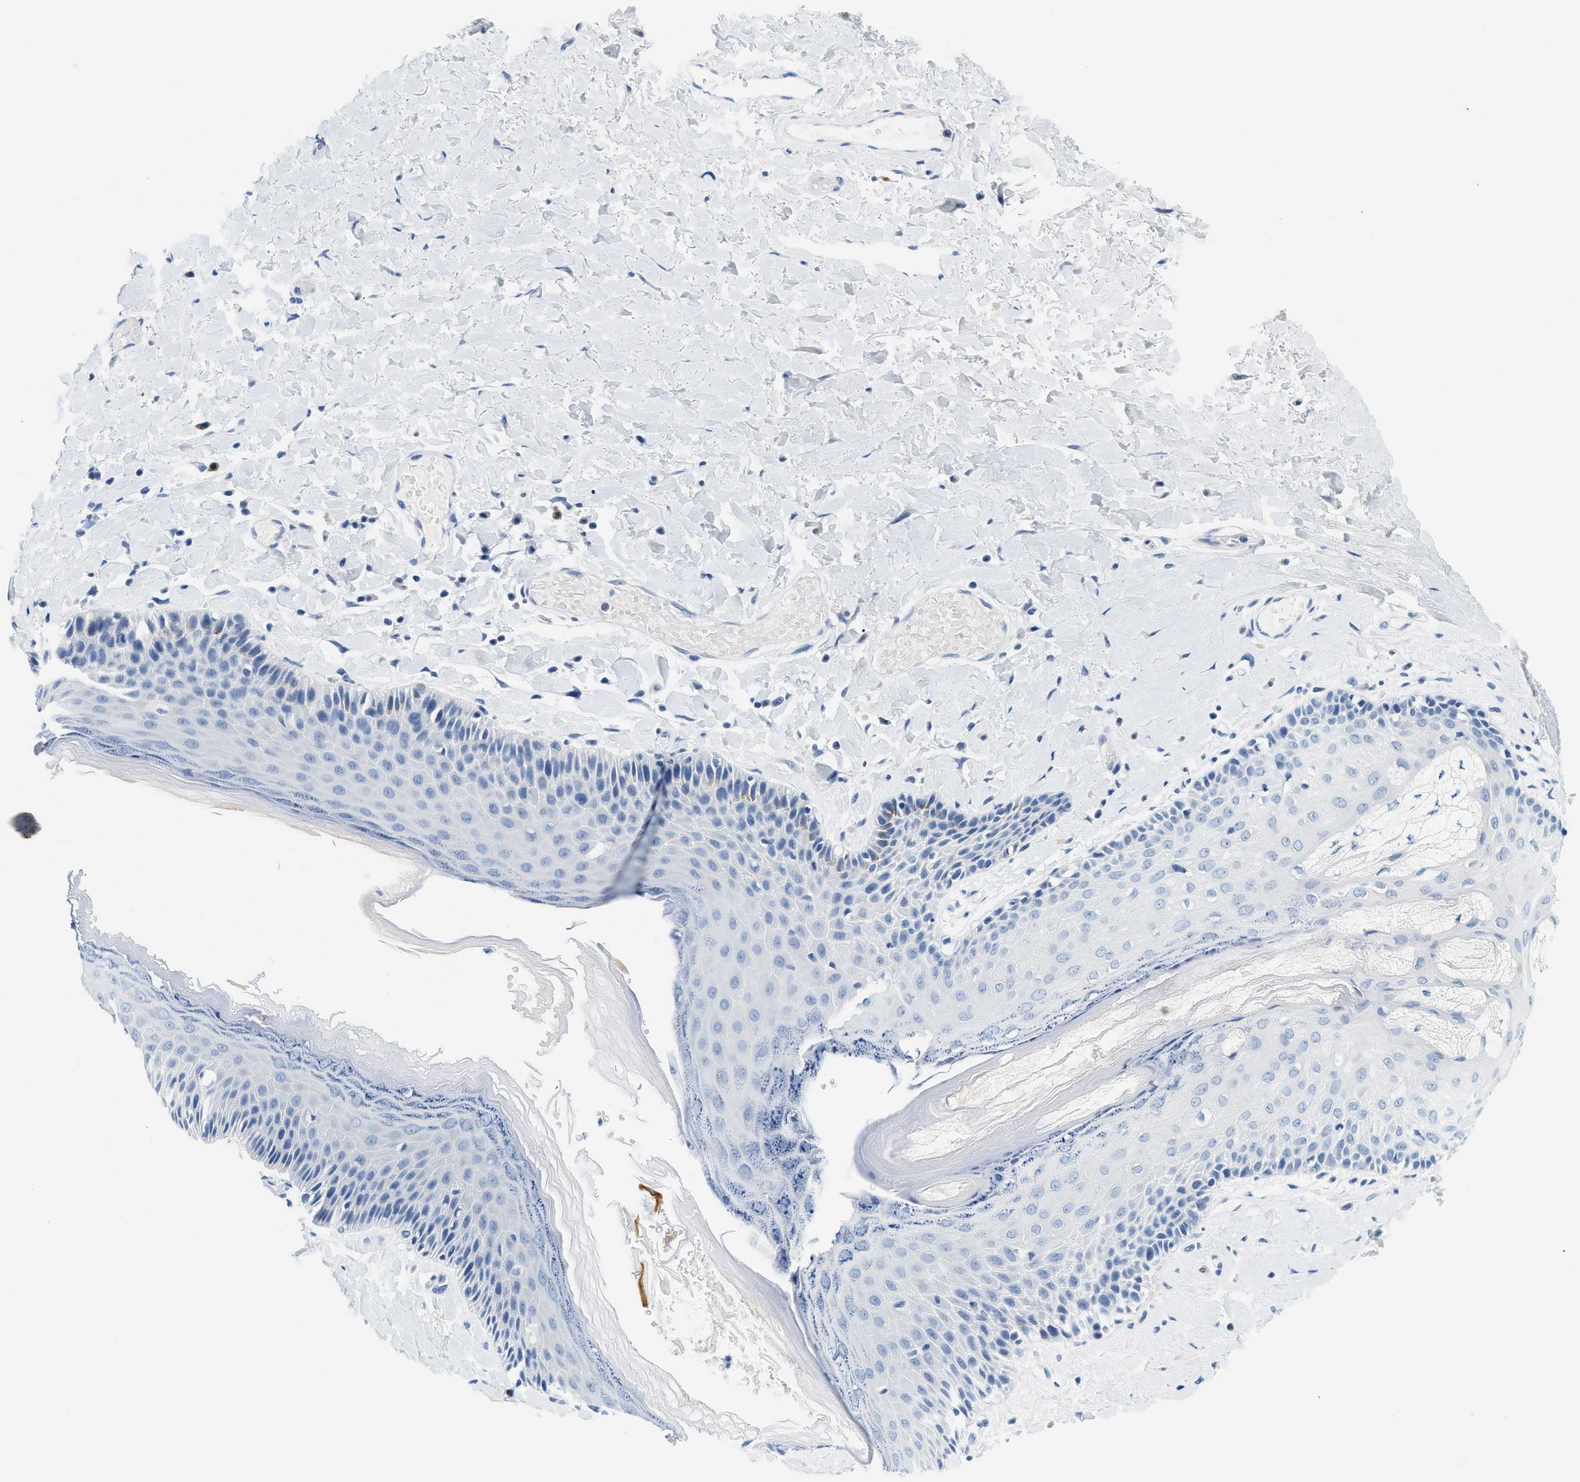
{"staining": {"intensity": "moderate", "quantity": "<25%", "location": "cytoplasmic/membranous"}, "tissue": "skin", "cell_type": "Epidermal cells", "image_type": "normal", "snomed": [{"axis": "morphology", "description": "Normal tissue, NOS"}, {"axis": "topography", "description": "Anal"}], "caption": "Immunohistochemistry (IHC) (DAB (3,3'-diaminobenzidine)) staining of benign skin demonstrates moderate cytoplasmic/membranous protein expression in approximately <25% of epidermal cells.", "gene": "STXBP2", "patient": {"sex": "male", "age": 69}}